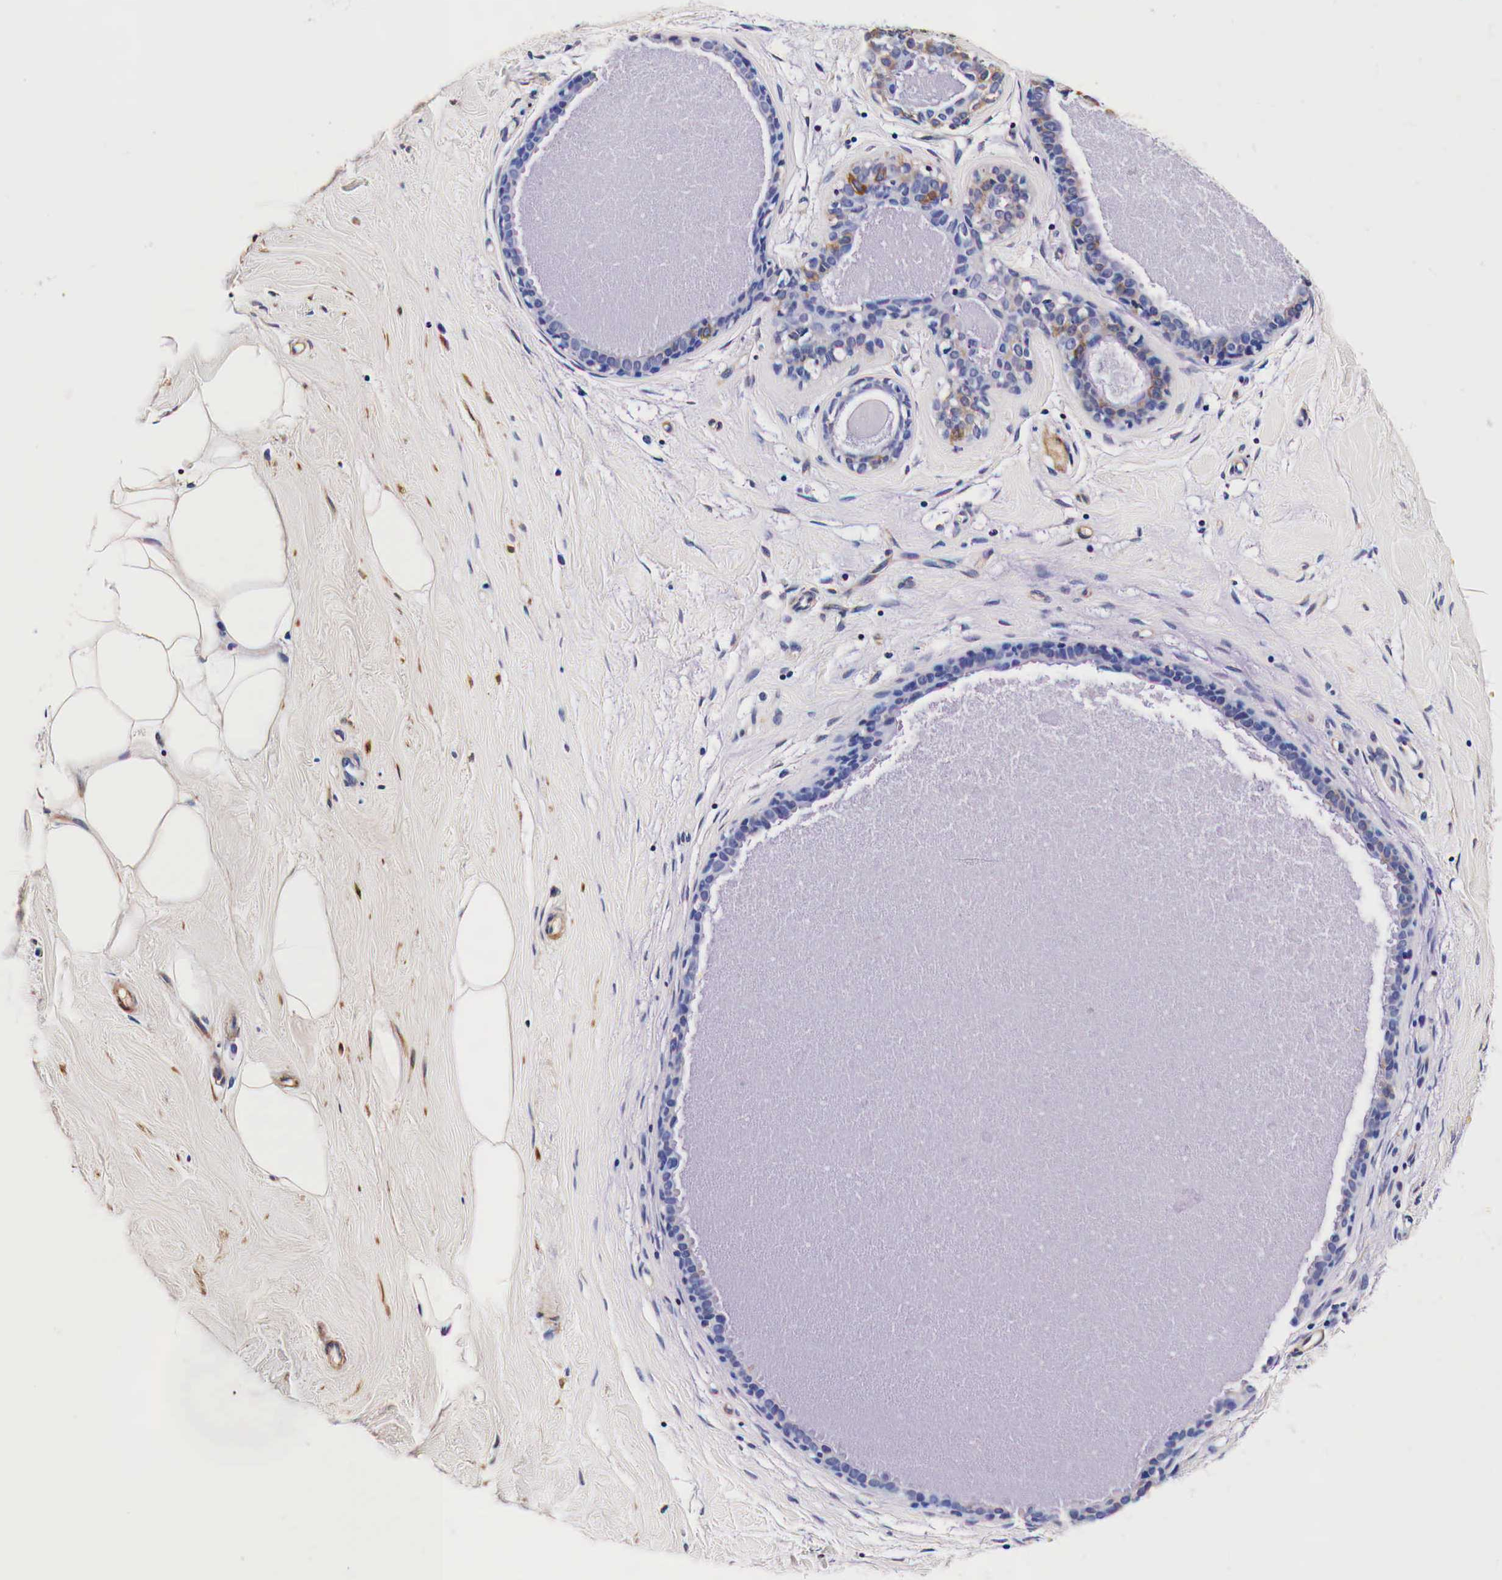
{"staining": {"intensity": "weak", "quantity": "25%-75%", "location": "cytoplasmic/membranous"}, "tissue": "breast", "cell_type": "Adipocytes", "image_type": "normal", "snomed": [{"axis": "morphology", "description": "Normal tissue, NOS"}, {"axis": "topography", "description": "Breast"}], "caption": "Brown immunohistochemical staining in unremarkable breast displays weak cytoplasmic/membranous expression in about 25%-75% of adipocytes.", "gene": "HSPB1", "patient": {"sex": "female", "age": 44}}